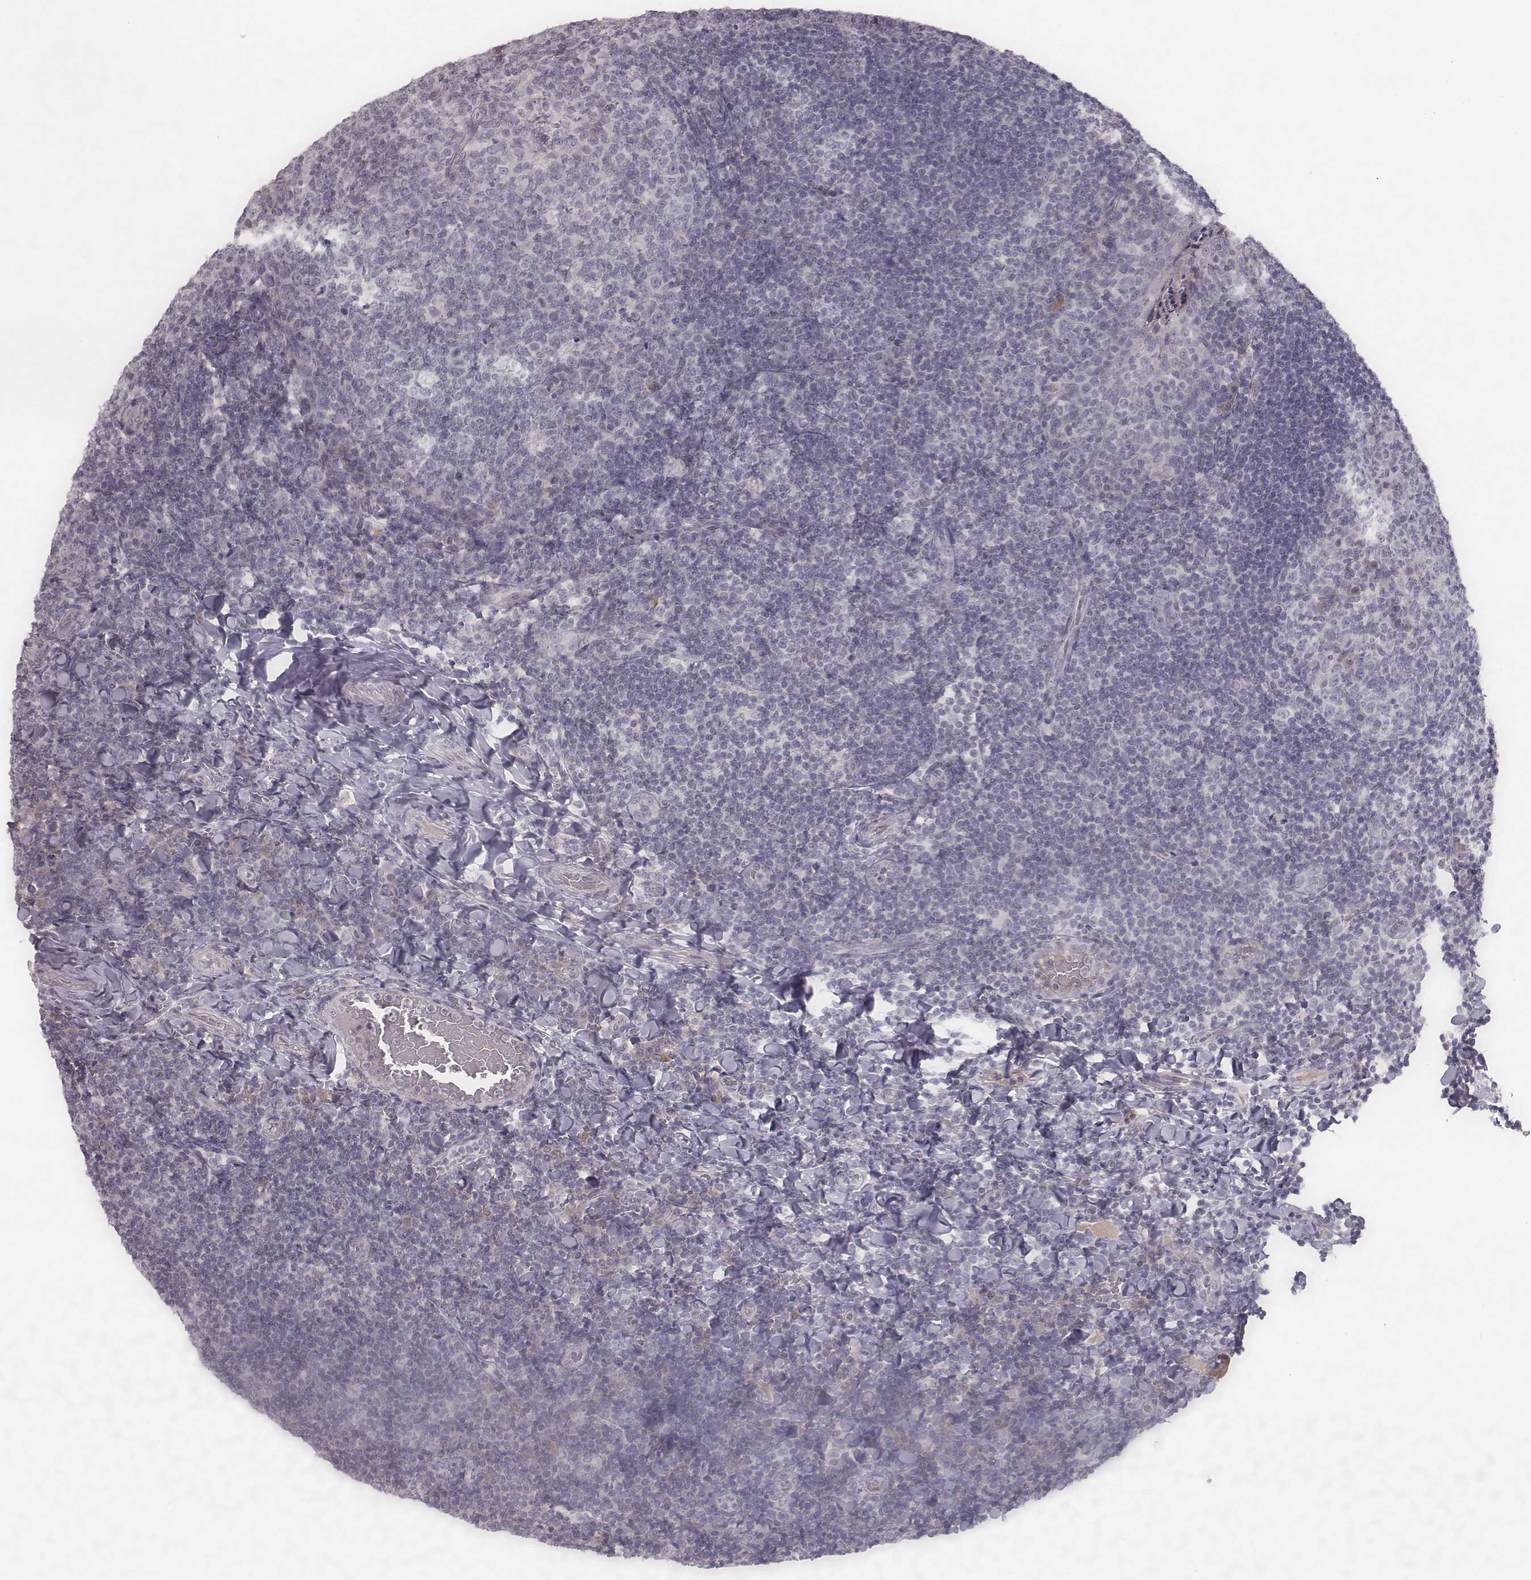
{"staining": {"intensity": "weak", "quantity": "<25%", "location": "cytoplasmic/membranous"}, "tissue": "tonsil", "cell_type": "Germinal center cells", "image_type": "normal", "snomed": [{"axis": "morphology", "description": "Normal tissue, NOS"}, {"axis": "topography", "description": "Tonsil"}], "caption": "IHC histopathology image of benign human tonsil stained for a protein (brown), which shows no staining in germinal center cells. (DAB immunohistochemistry (IHC), high magnification).", "gene": "TLX3", "patient": {"sex": "male", "age": 17}}